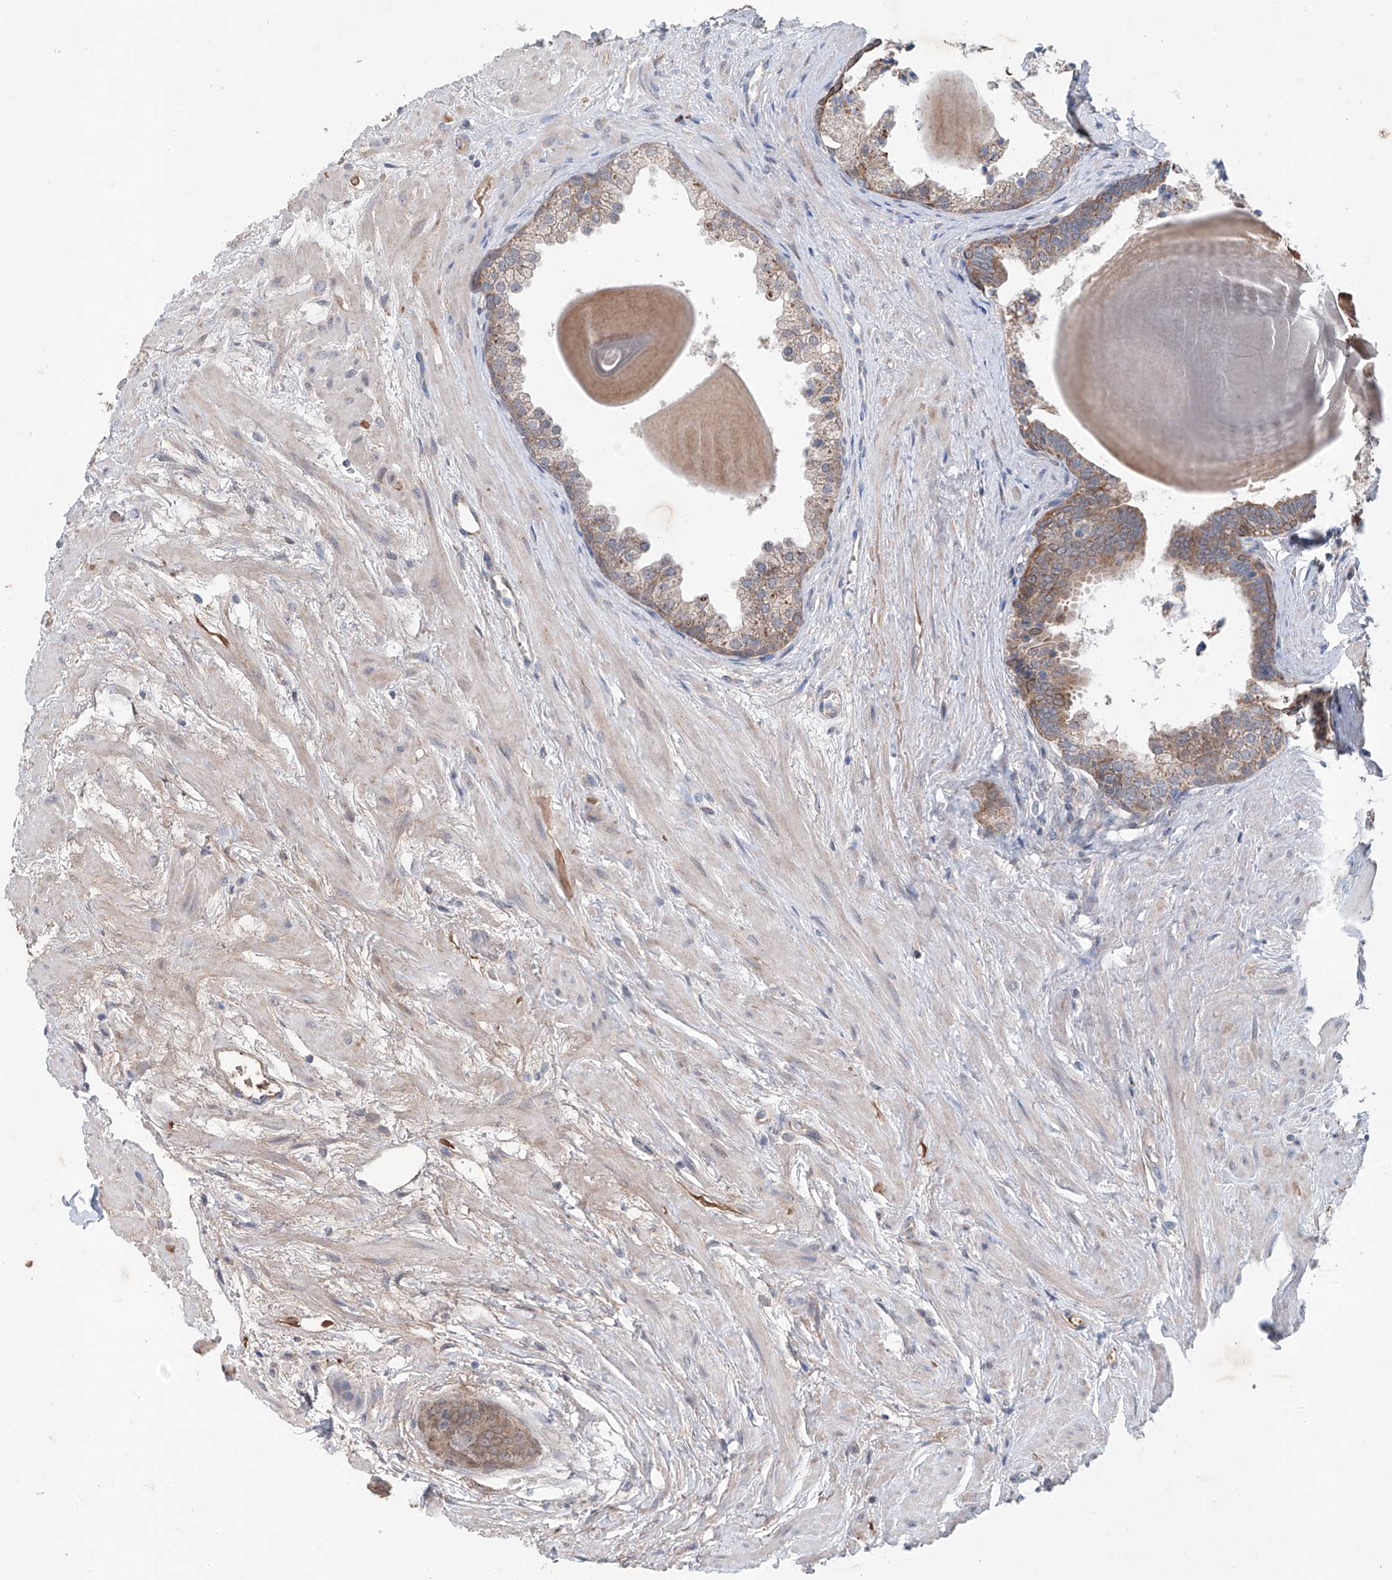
{"staining": {"intensity": "moderate", "quantity": "25%-75%", "location": "cytoplasmic/membranous"}, "tissue": "prostate", "cell_type": "Glandular cells", "image_type": "normal", "snomed": [{"axis": "morphology", "description": "Normal tissue, NOS"}, {"axis": "topography", "description": "Prostate"}], "caption": "Normal prostate shows moderate cytoplasmic/membranous staining in about 25%-75% of glandular cells.", "gene": "SIX4", "patient": {"sex": "male", "age": 48}}